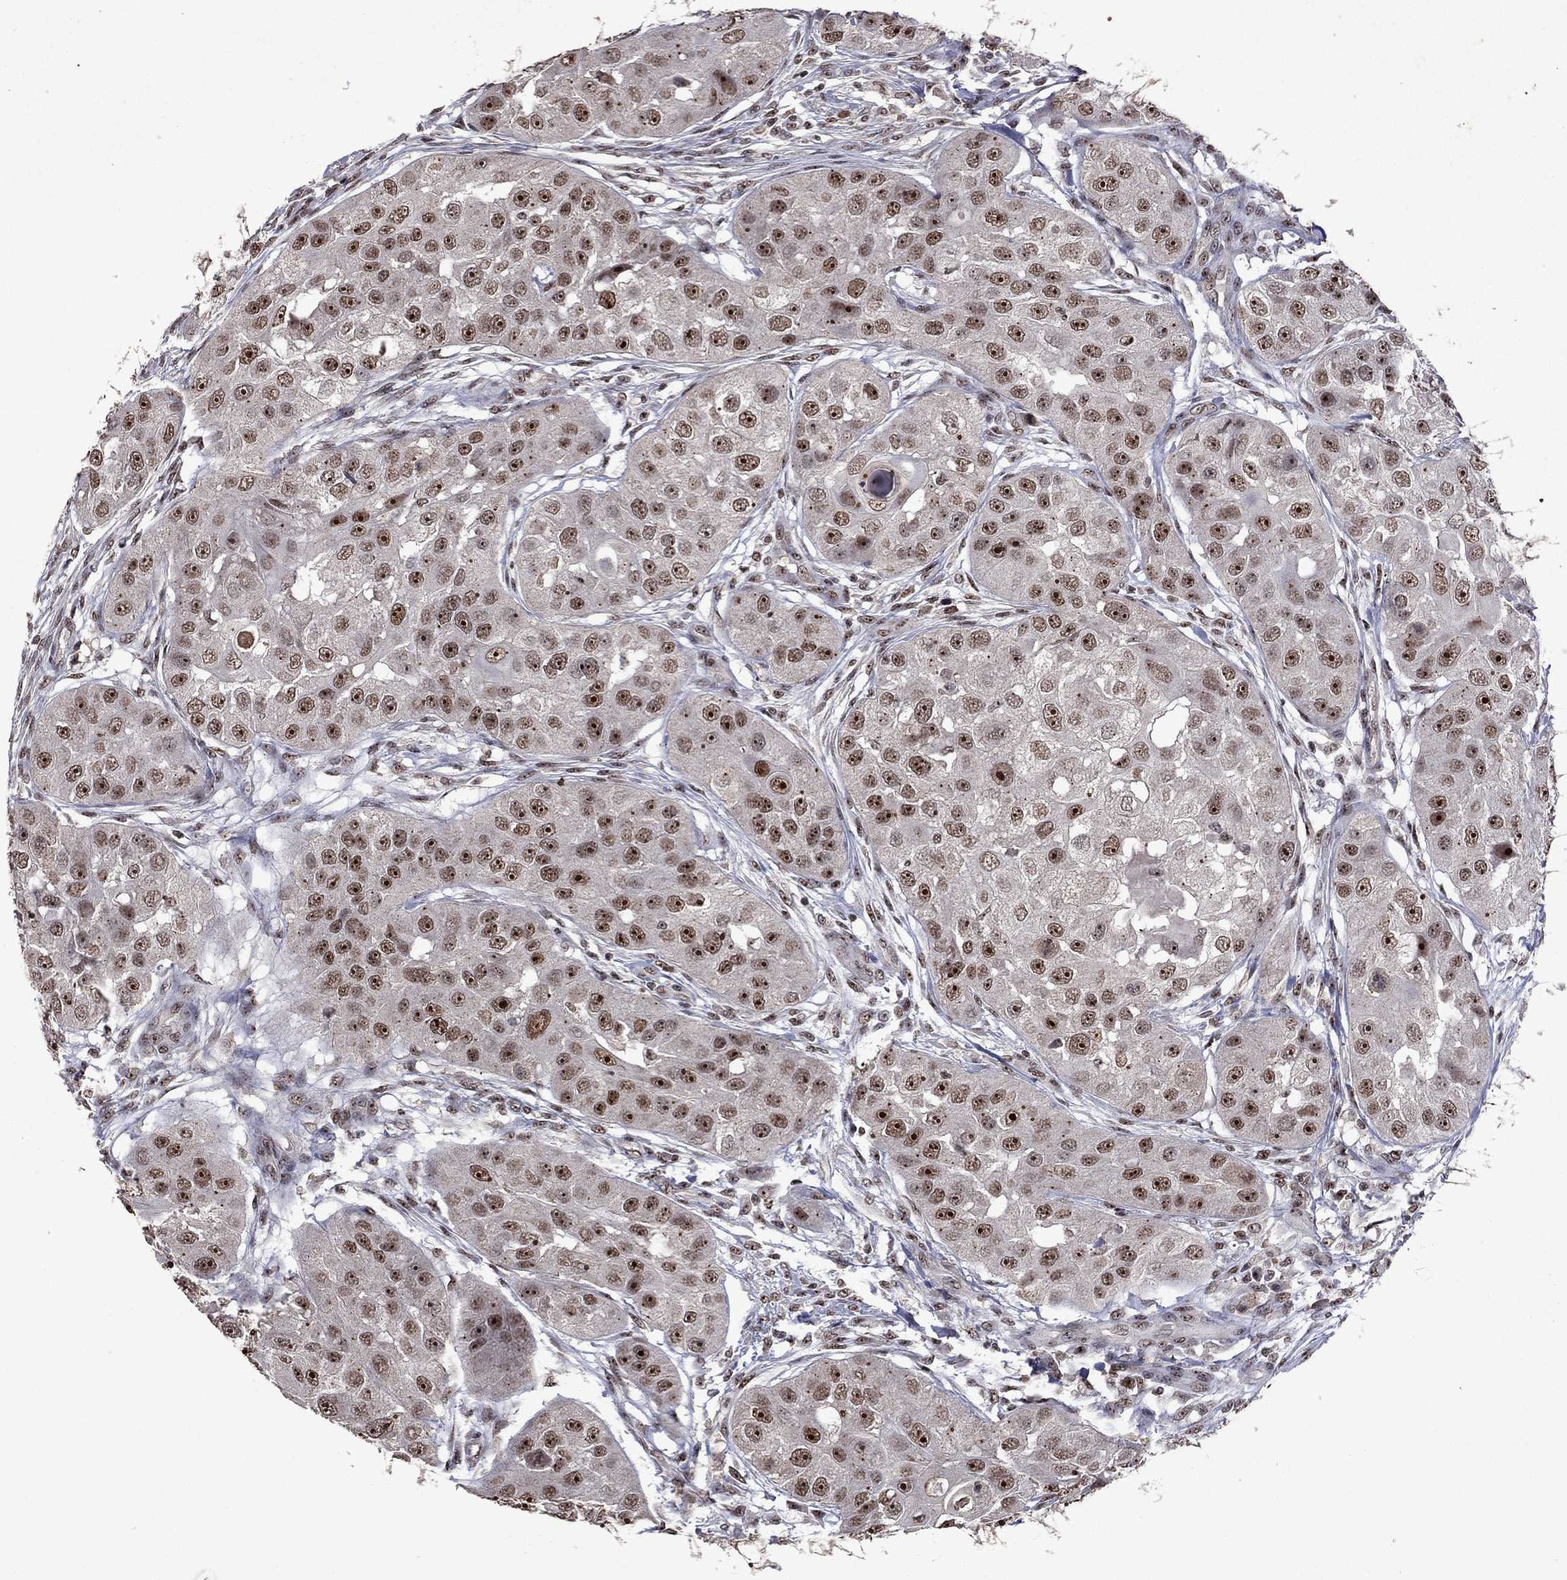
{"staining": {"intensity": "strong", "quantity": ">75%", "location": "nuclear"}, "tissue": "head and neck cancer", "cell_type": "Tumor cells", "image_type": "cancer", "snomed": [{"axis": "morphology", "description": "Squamous cell carcinoma, NOS"}, {"axis": "topography", "description": "Head-Neck"}], "caption": "Immunohistochemical staining of human squamous cell carcinoma (head and neck) exhibits strong nuclear protein positivity in about >75% of tumor cells. (brown staining indicates protein expression, while blue staining denotes nuclei).", "gene": "SPOUT1", "patient": {"sex": "male", "age": 51}}